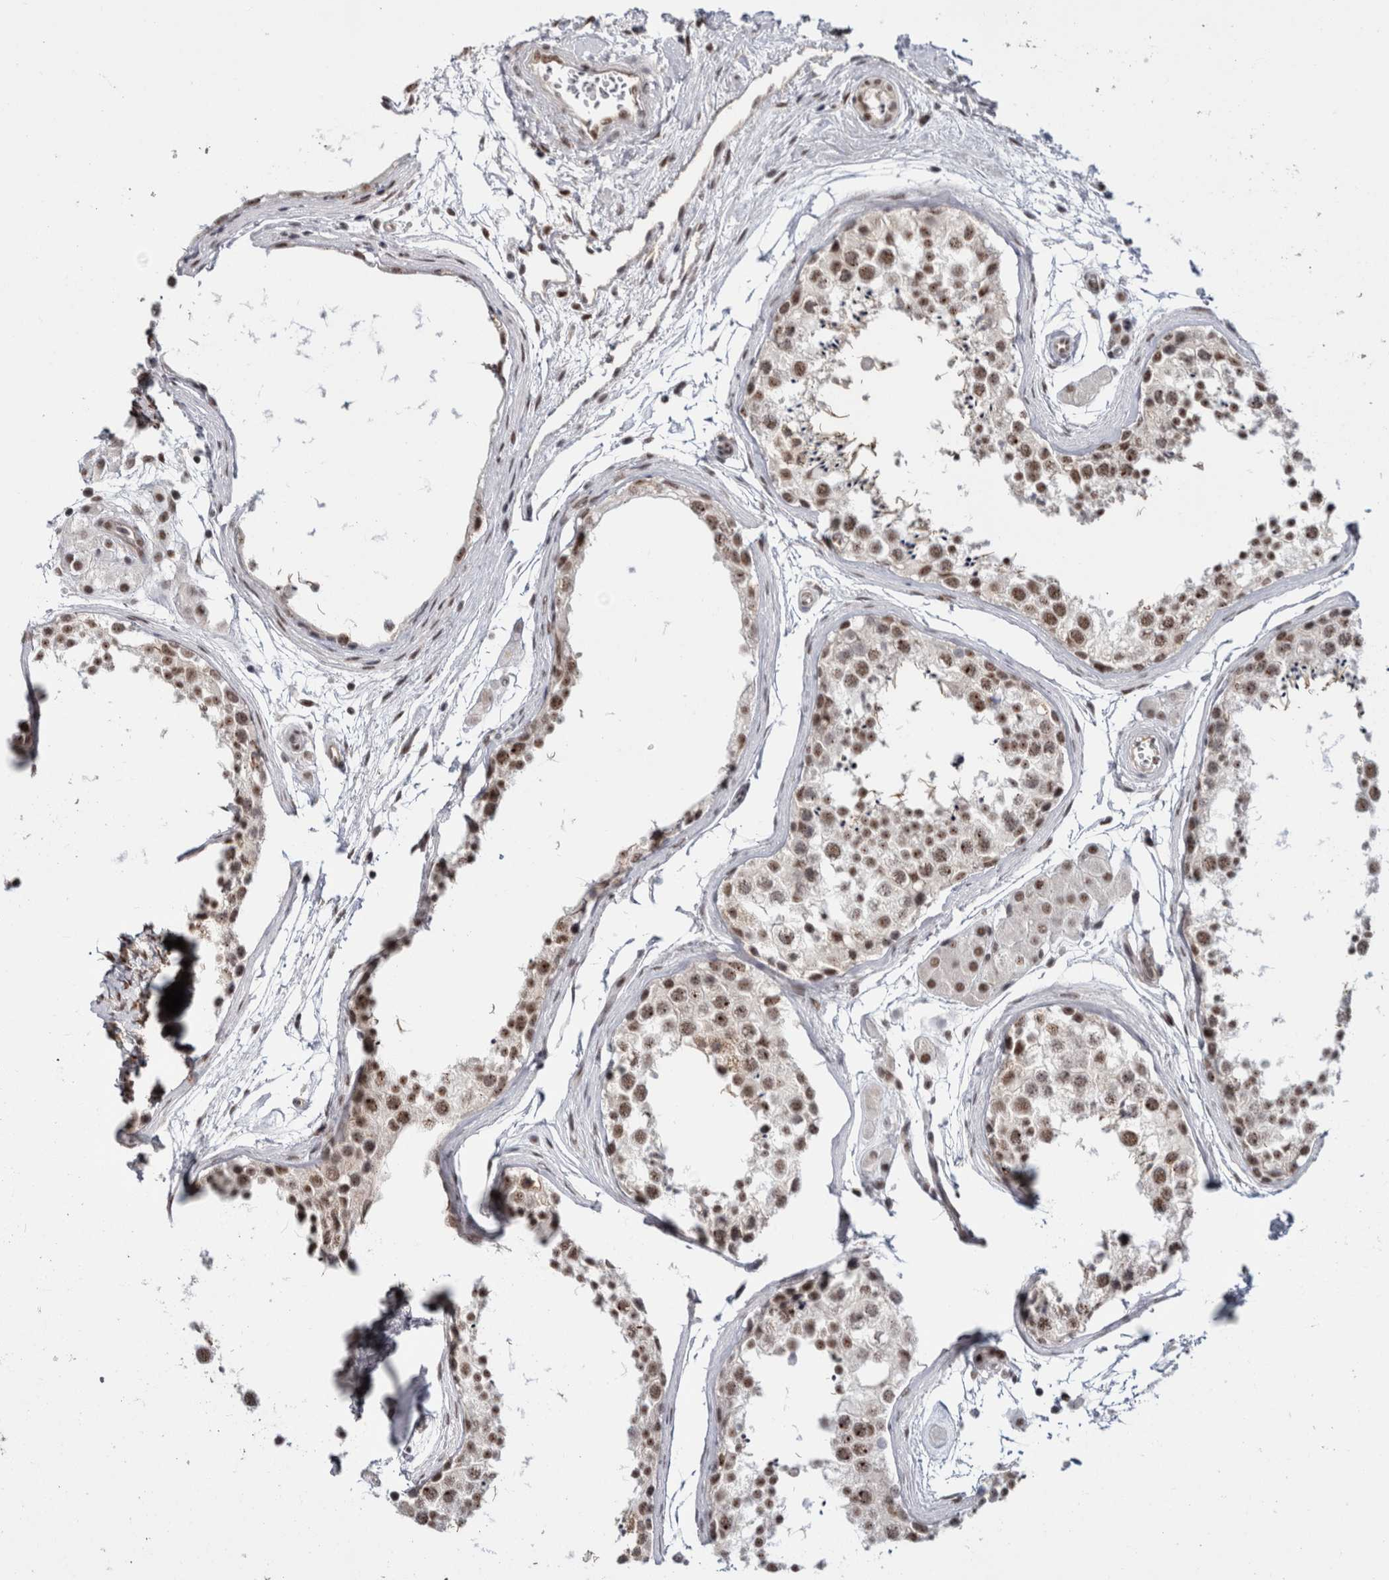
{"staining": {"intensity": "moderate", "quantity": ">75%", "location": "nuclear"}, "tissue": "testis", "cell_type": "Cells in seminiferous ducts", "image_type": "normal", "snomed": [{"axis": "morphology", "description": "Normal tissue, NOS"}, {"axis": "topography", "description": "Testis"}], "caption": "A histopathology image of human testis stained for a protein exhibits moderate nuclear brown staining in cells in seminiferous ducts.", "gene": "MKNK1", "patient": {"sex": "male", "age": 56}}